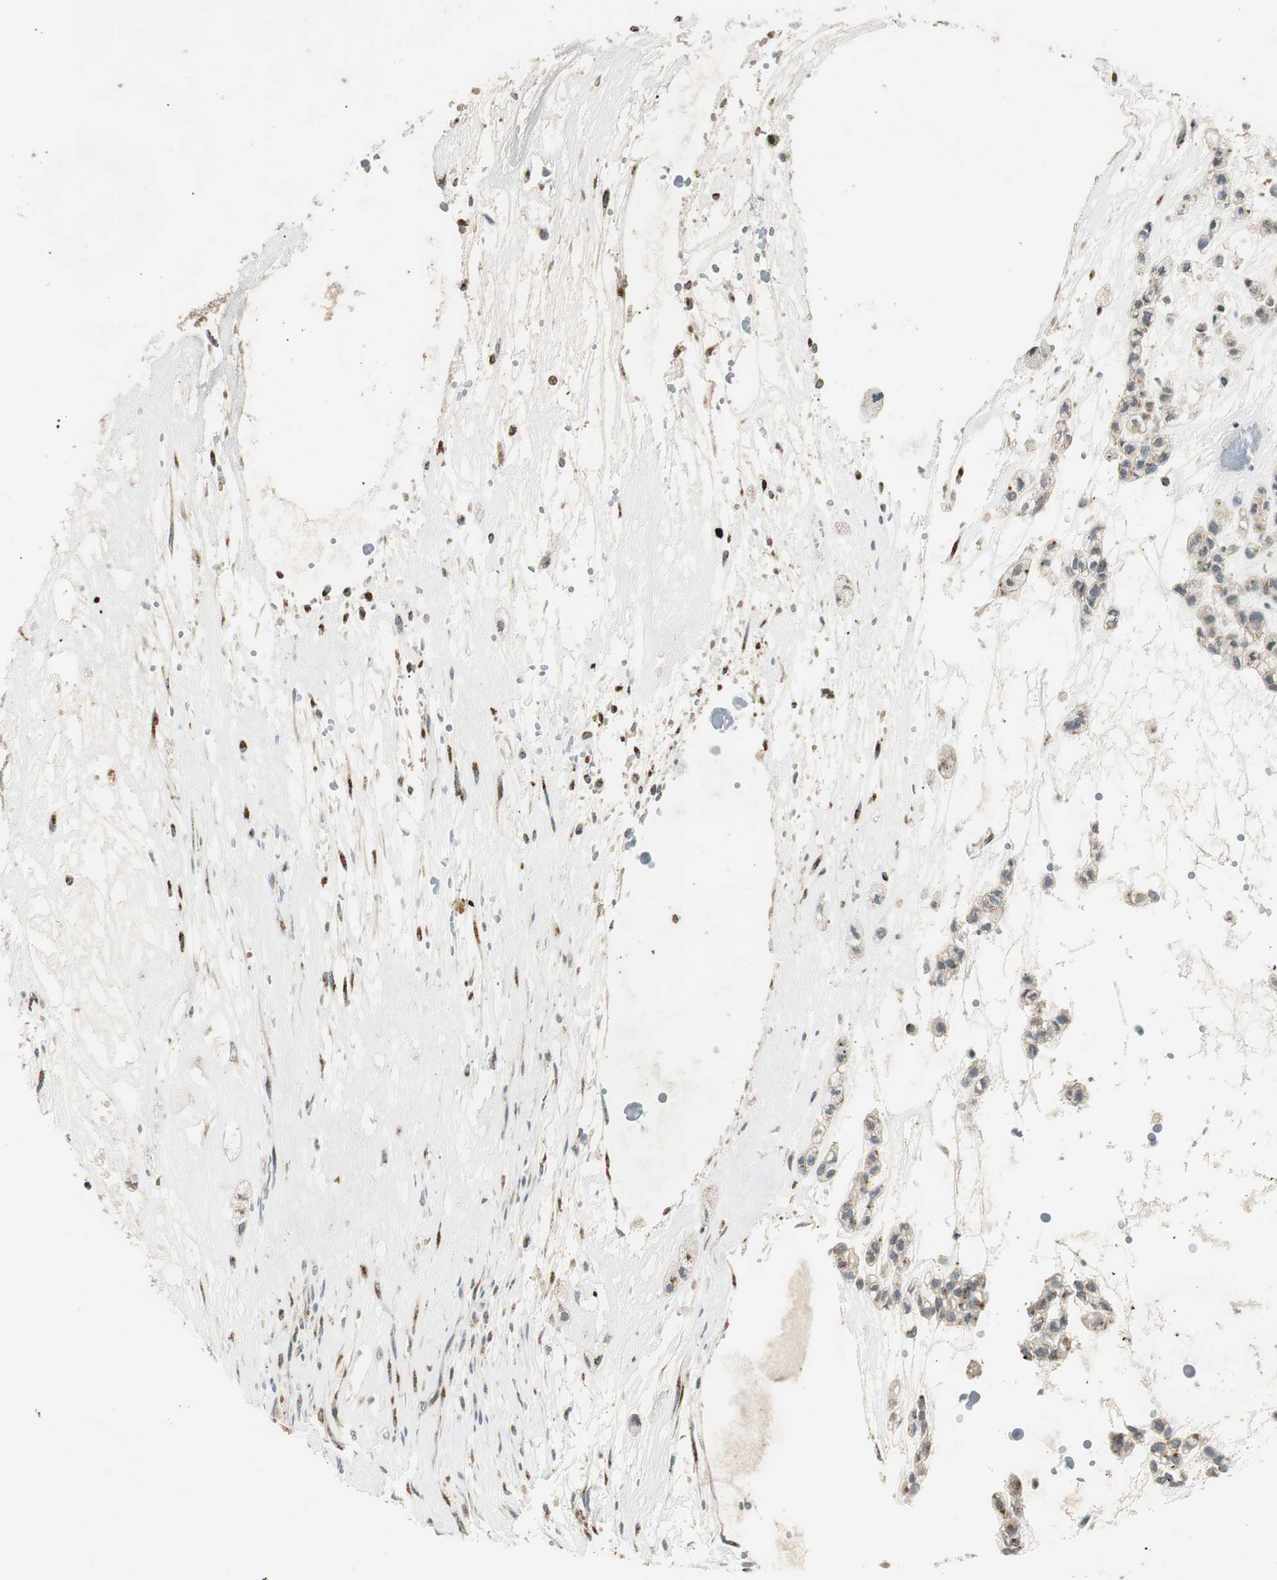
{"staining": {"intensity": "weak", "quantity": ">75%", "location": "cytoplasmic/membranous"}, "tissue": "head and neck cancer", "cell_type": "Tumor cells", "image_type": "cancer", "snomed": [{"axis": "morphology", "description": "Adenocarcinoma, NOS"}, {"axis": "morphology", "description": "Adenoma, NOS"}, {"axis": "topography", "description": "Head-Neck"}], "caption": "Tumor cells show low levels of weak cytoplasmic/membranous expression in about >75% of cells in human head and neck cancer.", "gene": "NEO1", "patient": {"sex": "female", "age": 55}}